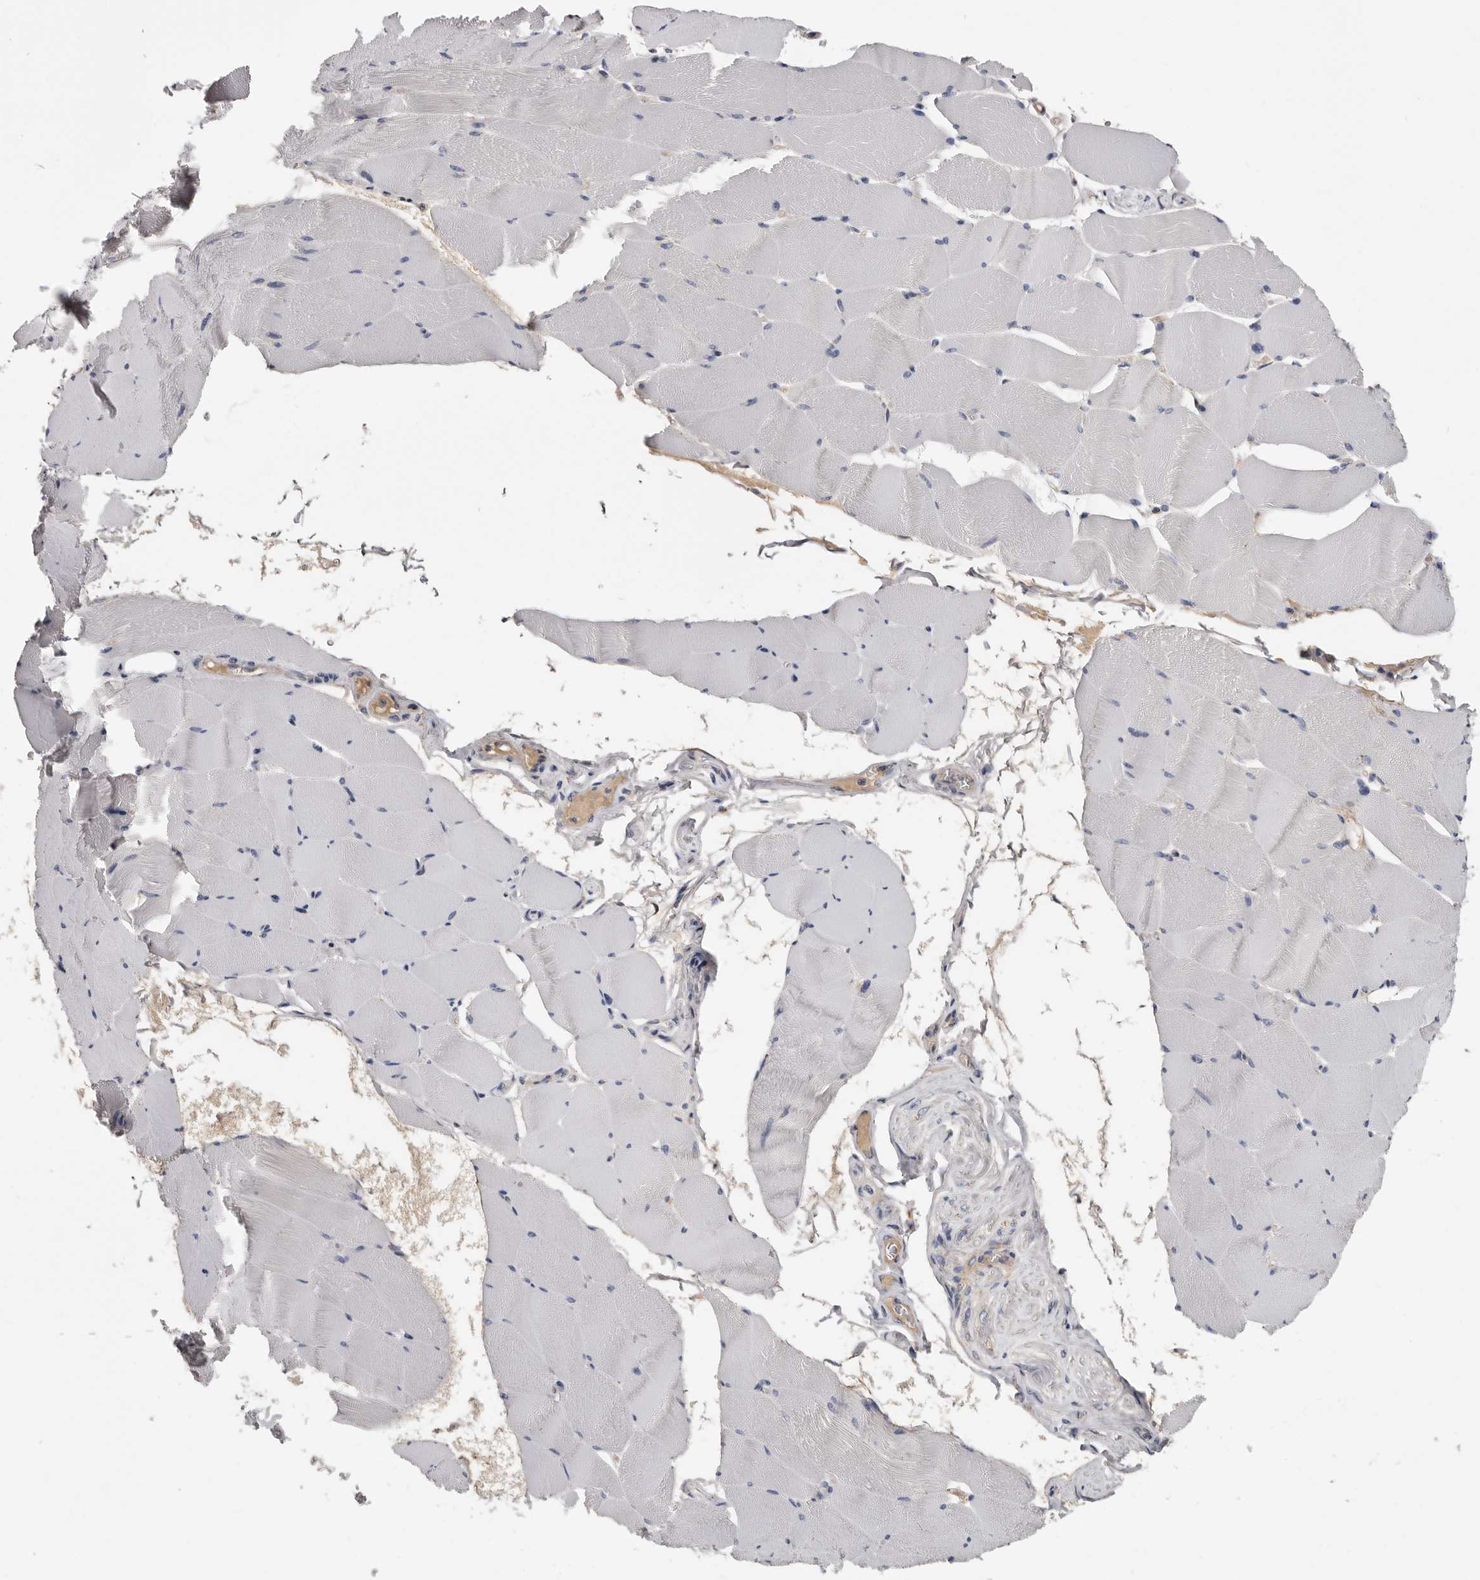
{"staining": {"intensity": "weak", "quantity": "<25%", "location": "cytoplasmic/membranous"}, "tissue": "skeletal muscle", "cell_type": "Myocytes", "image_type": "normal", "snomed": [{"axis": "morphology", "description": "Normal tissue, NOS"}, {"axis": "topography", "description": "Skeletal muscle"}], "caption": "Image shows no protein expression in myocytes of benign skeletal muscle.", "gene": "INKA2", "patient": {"sex": "male", "age": 62}}